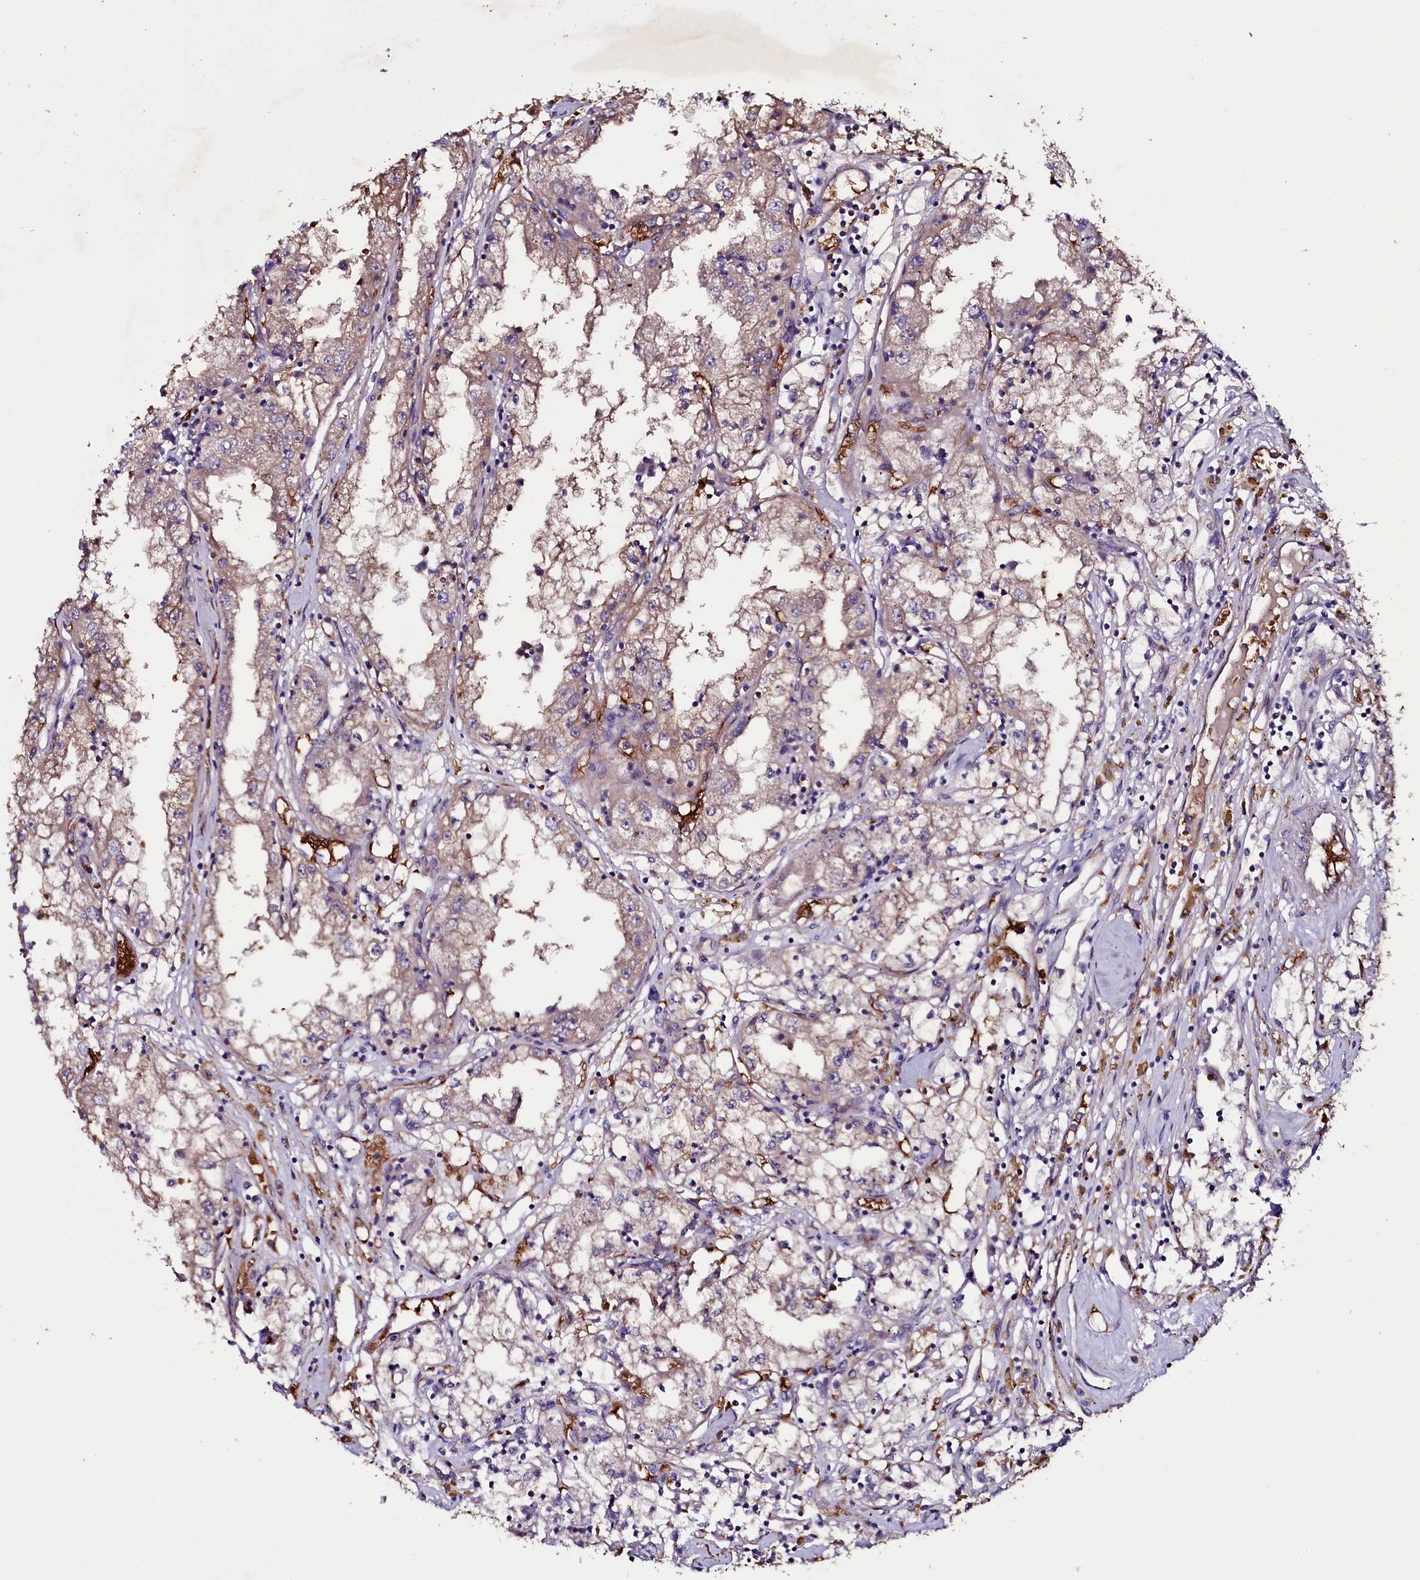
{"staining": {"intensity": "weak", "quantity": "<25%", "location": "cytoplasmic/membranous"}, "tissue": "renal cancer", "cell_type": "Tumor cells", "image_type": "cancer", "snomed": [{"axis": "morphology", "description": "Adenocarcinoma, NOS"}, {"axis": "topography", "description": "Kidney"}], "caption": "Immunohistochemistry (IHC) micrograph of renal cancer stained for a protein (brown), which reveals no staining in tumor cells.", "gene": "MEX3C", "patient": {"sex": "male", "age": 56}}